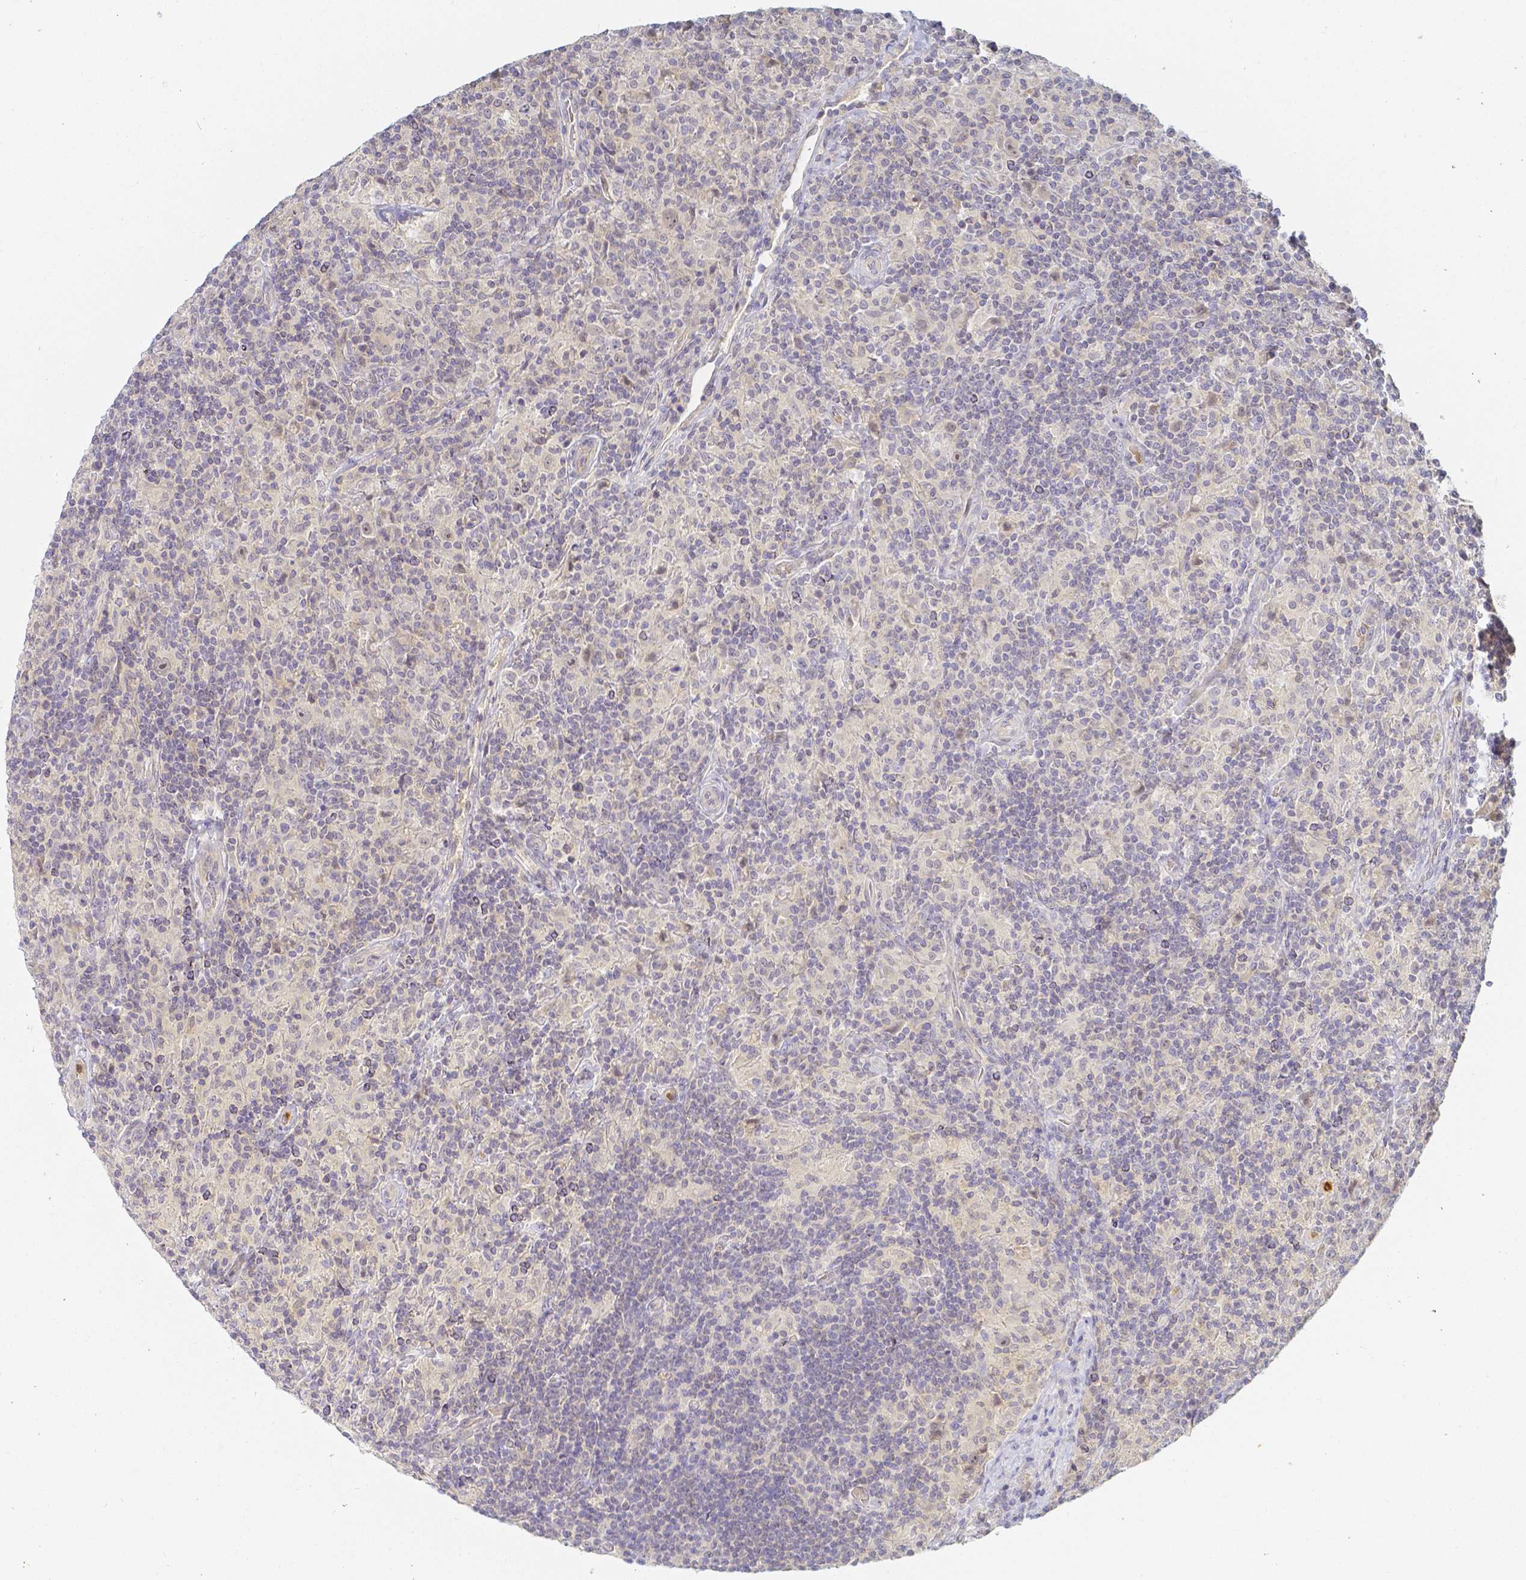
{"staining": {"intensity": "negative", "quantity": "none", "location": "none"}, "tissue": "lymphoma", "cell_type": "Tumor cells", "image_type": "cancer", "snomed": [{"axis": "morphology", "description": "Hodgkin's disease, NOS"}, {"axis": "topography", "description": "Lymph node"}], "caption": "This photomicrograph is of lymphoma stained with immunohistochemistry to label a protein in brown with the nuclei are counter-stained blue. There is no staining in tumor cells.", "gene": "KCNH1", "patient": {"sex": "male", "age": 70}}